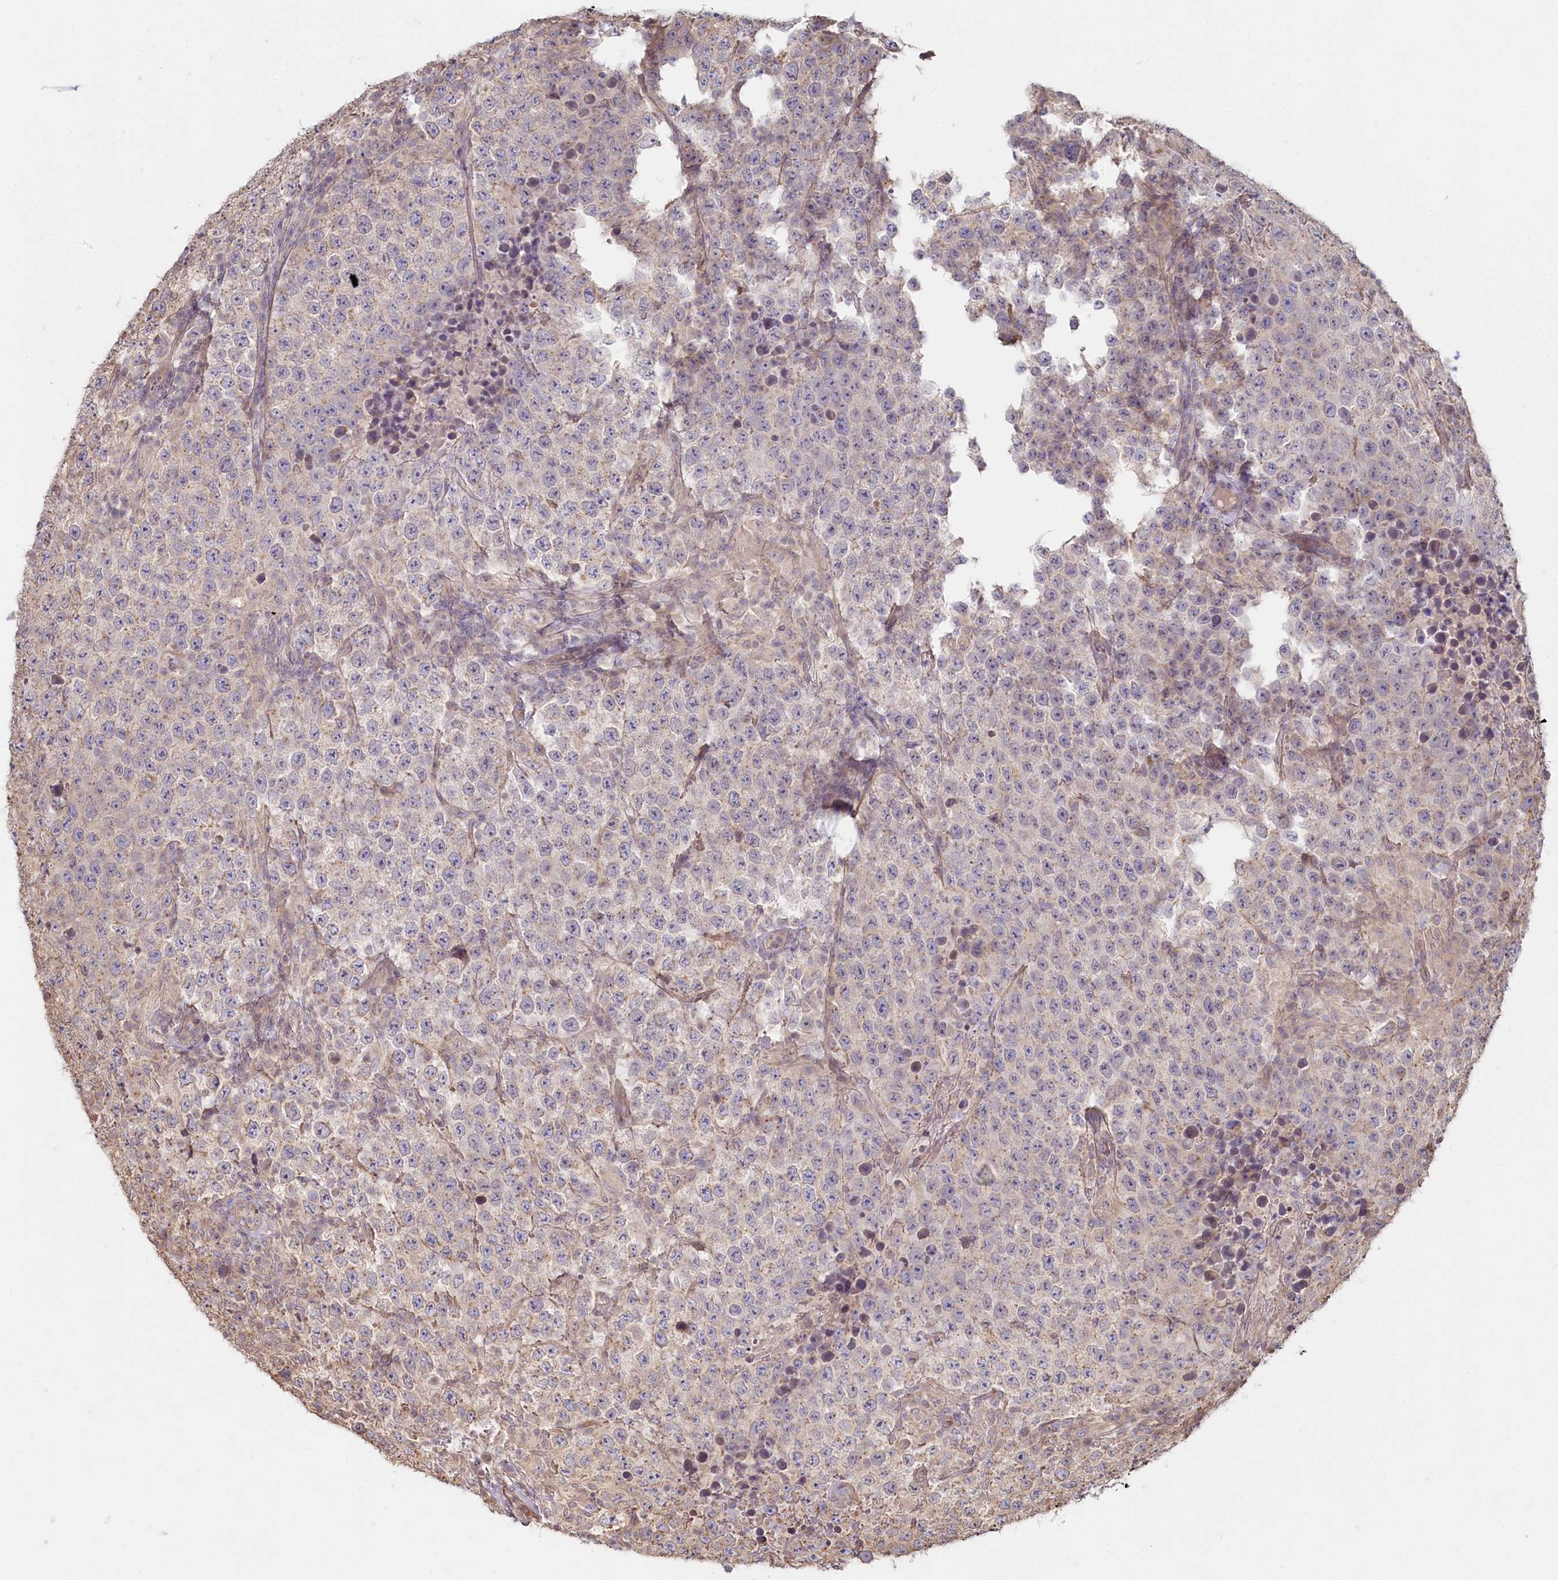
{"staining": {"intensity": "negative", "quantity": "none", "location": "none"}, "tissue": "testis cancer", "cell_type": "Tumor cells", "image_type": "cancer", "snomed": [{"axis": "morphology", "description": "Normal tissue, NOS"}, {"axis": "morphology", "description": "Urothelial carcinoma, High grade"}, {"axis": "morphology", "description": "Seminoma, NOS"}, {"axis": "morphology", "description": "Carcinoma, Embryonal, NOS"}, {"axis": "topography", "description": "Urinary bladder"}, {"axis": "topography", "description": "Testis"}], "caption": "There is no significant expression in tumor cells of testis cancer. The staining was performed using DAB to visualize the protein expression in brown, while the nuclei were stained in blue with hematoxylin (Magnification: 20x).", "gene": "TCHP", "patient": {"sex": "male", "age": 41}}